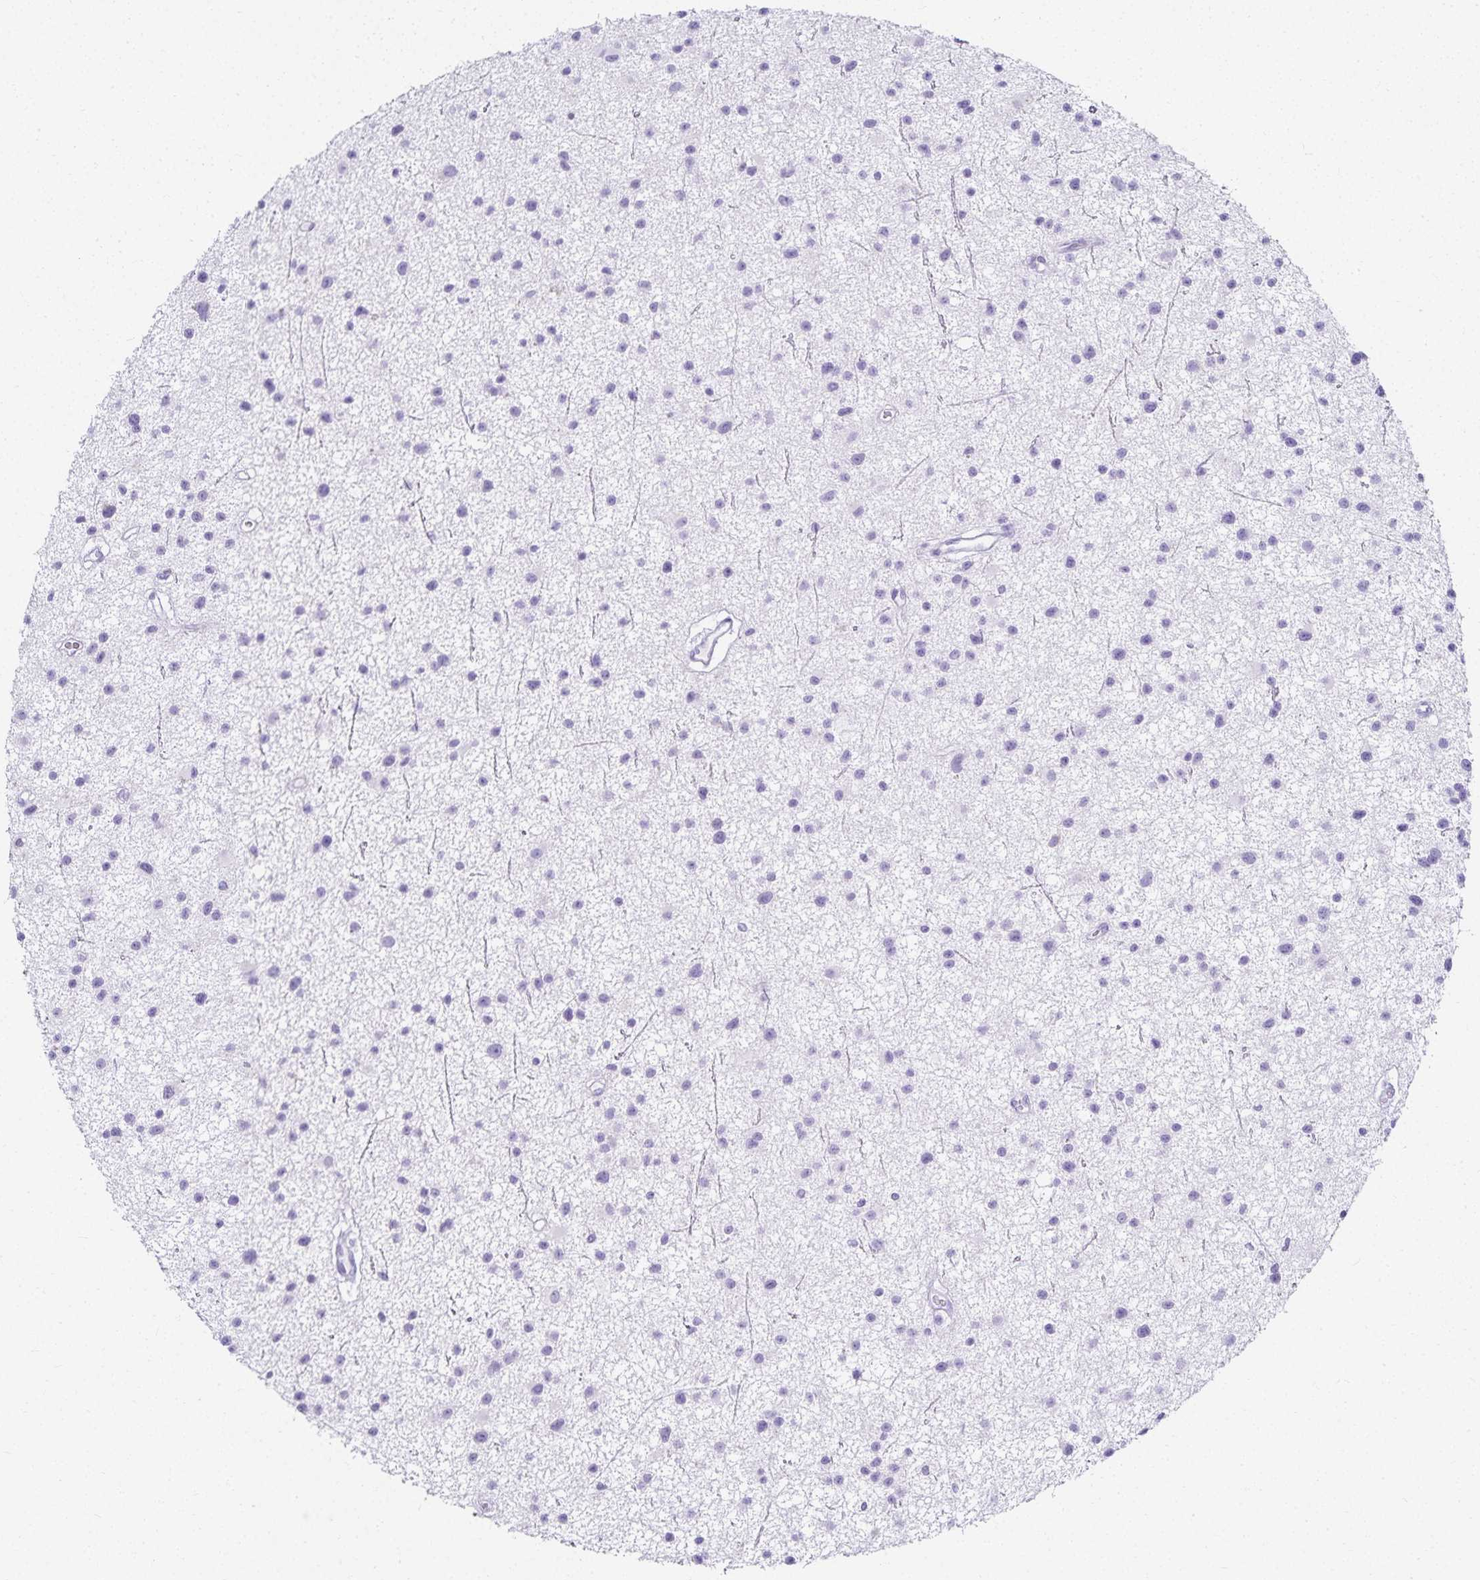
{"staining": {"intensity": "negative", "quantity": "none", "location": "none"}, "tissue": "glioma", "cell_type": "Tumor cells", "image_type": "cancer", "snomed": [{"axis": "morphology", "description": "Glioma, malignant, Low grade"}, {"axis": "topography", "description": "Brain"}], "caption": "Tumor cells are negative for brown protein staining in malignant low-grade glioma.", "gene": "GP2", "patient": {"sex": "male", "age": 43}}